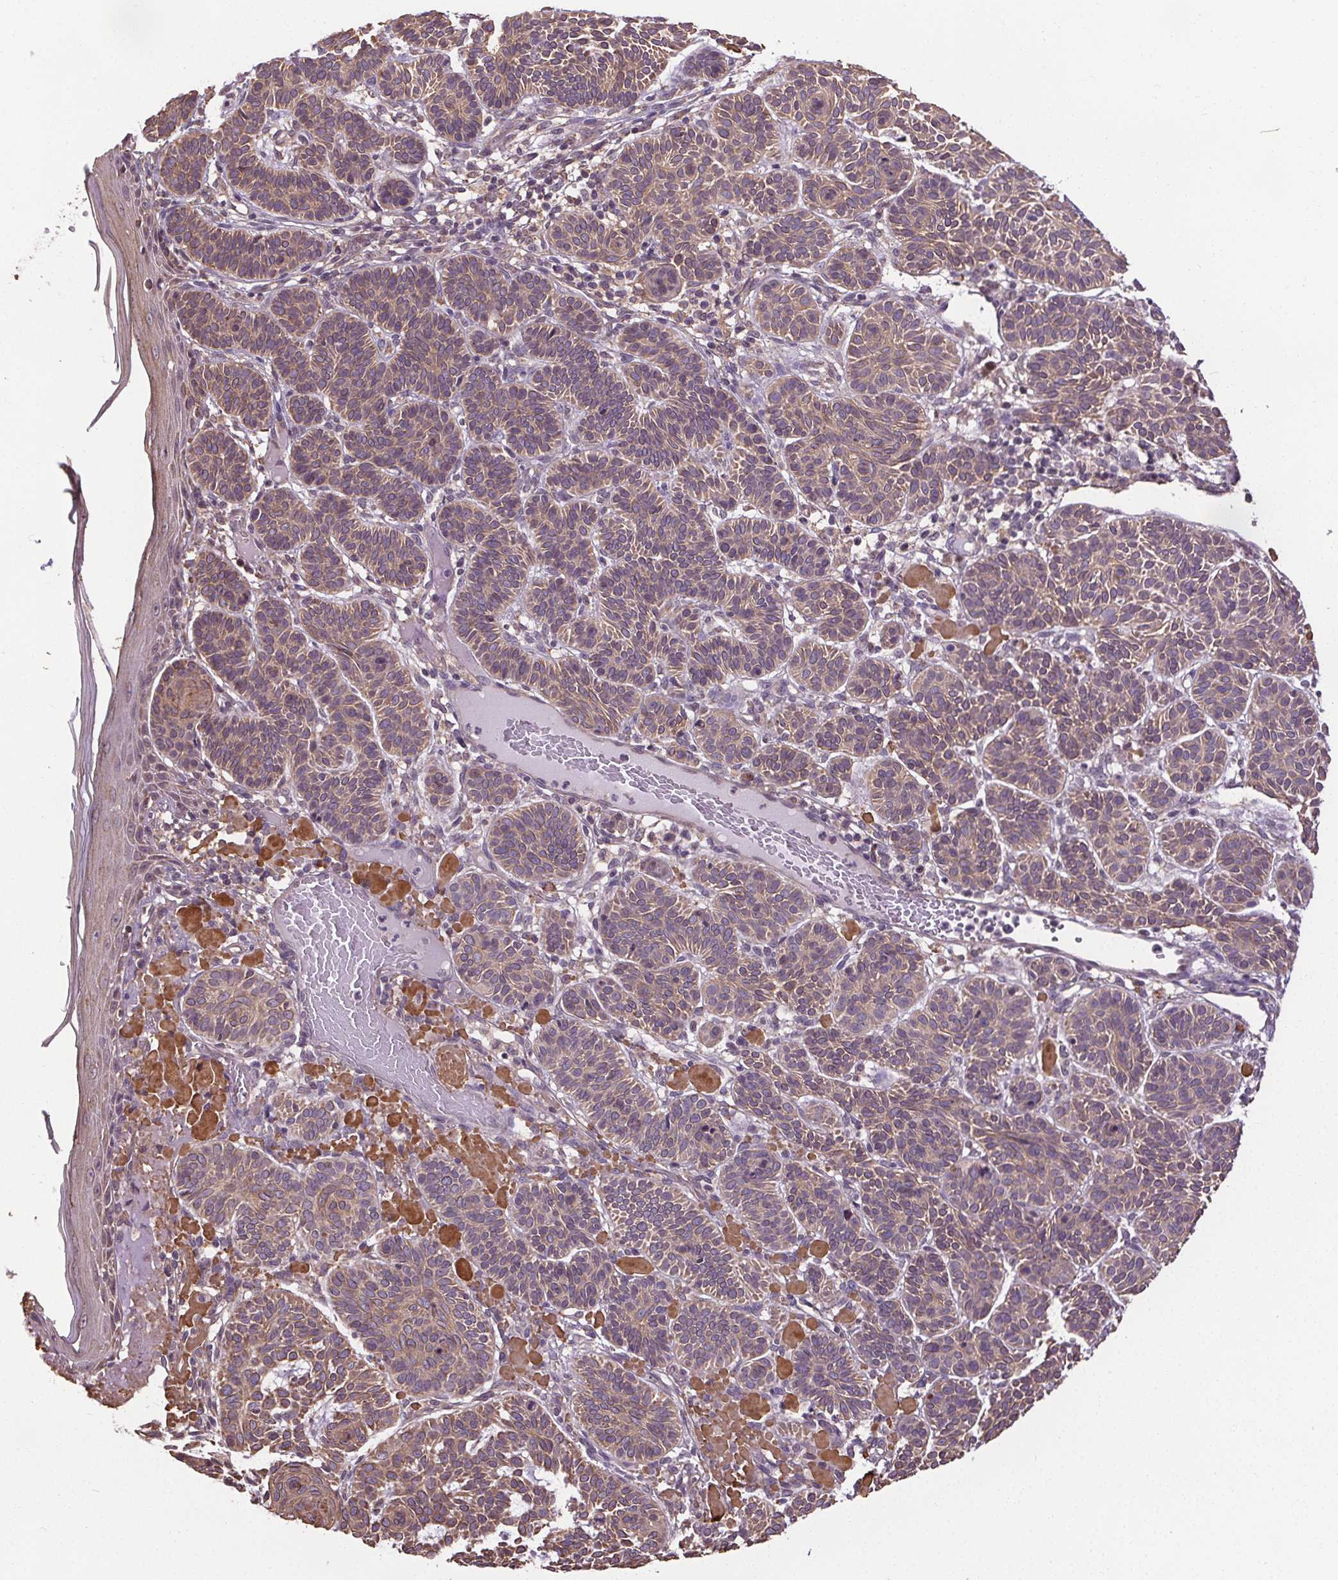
{"staining": {"intensity": "weak", "quantity": ">75%", "location": "cytoplasmic/membranous"}, "tissue": "skin cancer", "cell_type": "Tumor cells", "image_type": "cancer", "snomed": [{"axis": "morphology", "description": "Basal cell carcinoma"}, {"axis": "topography", "description": "Skin"}], "caption": "About >75% of tumor cells in basal cell carcinoma (skin) exhibit weak cytoplasmic/membranous protein staining as visualized by brown immunohistochemical staining.", "gene": "ZNF548", "patient": {"sex": "male", "age": 85}}